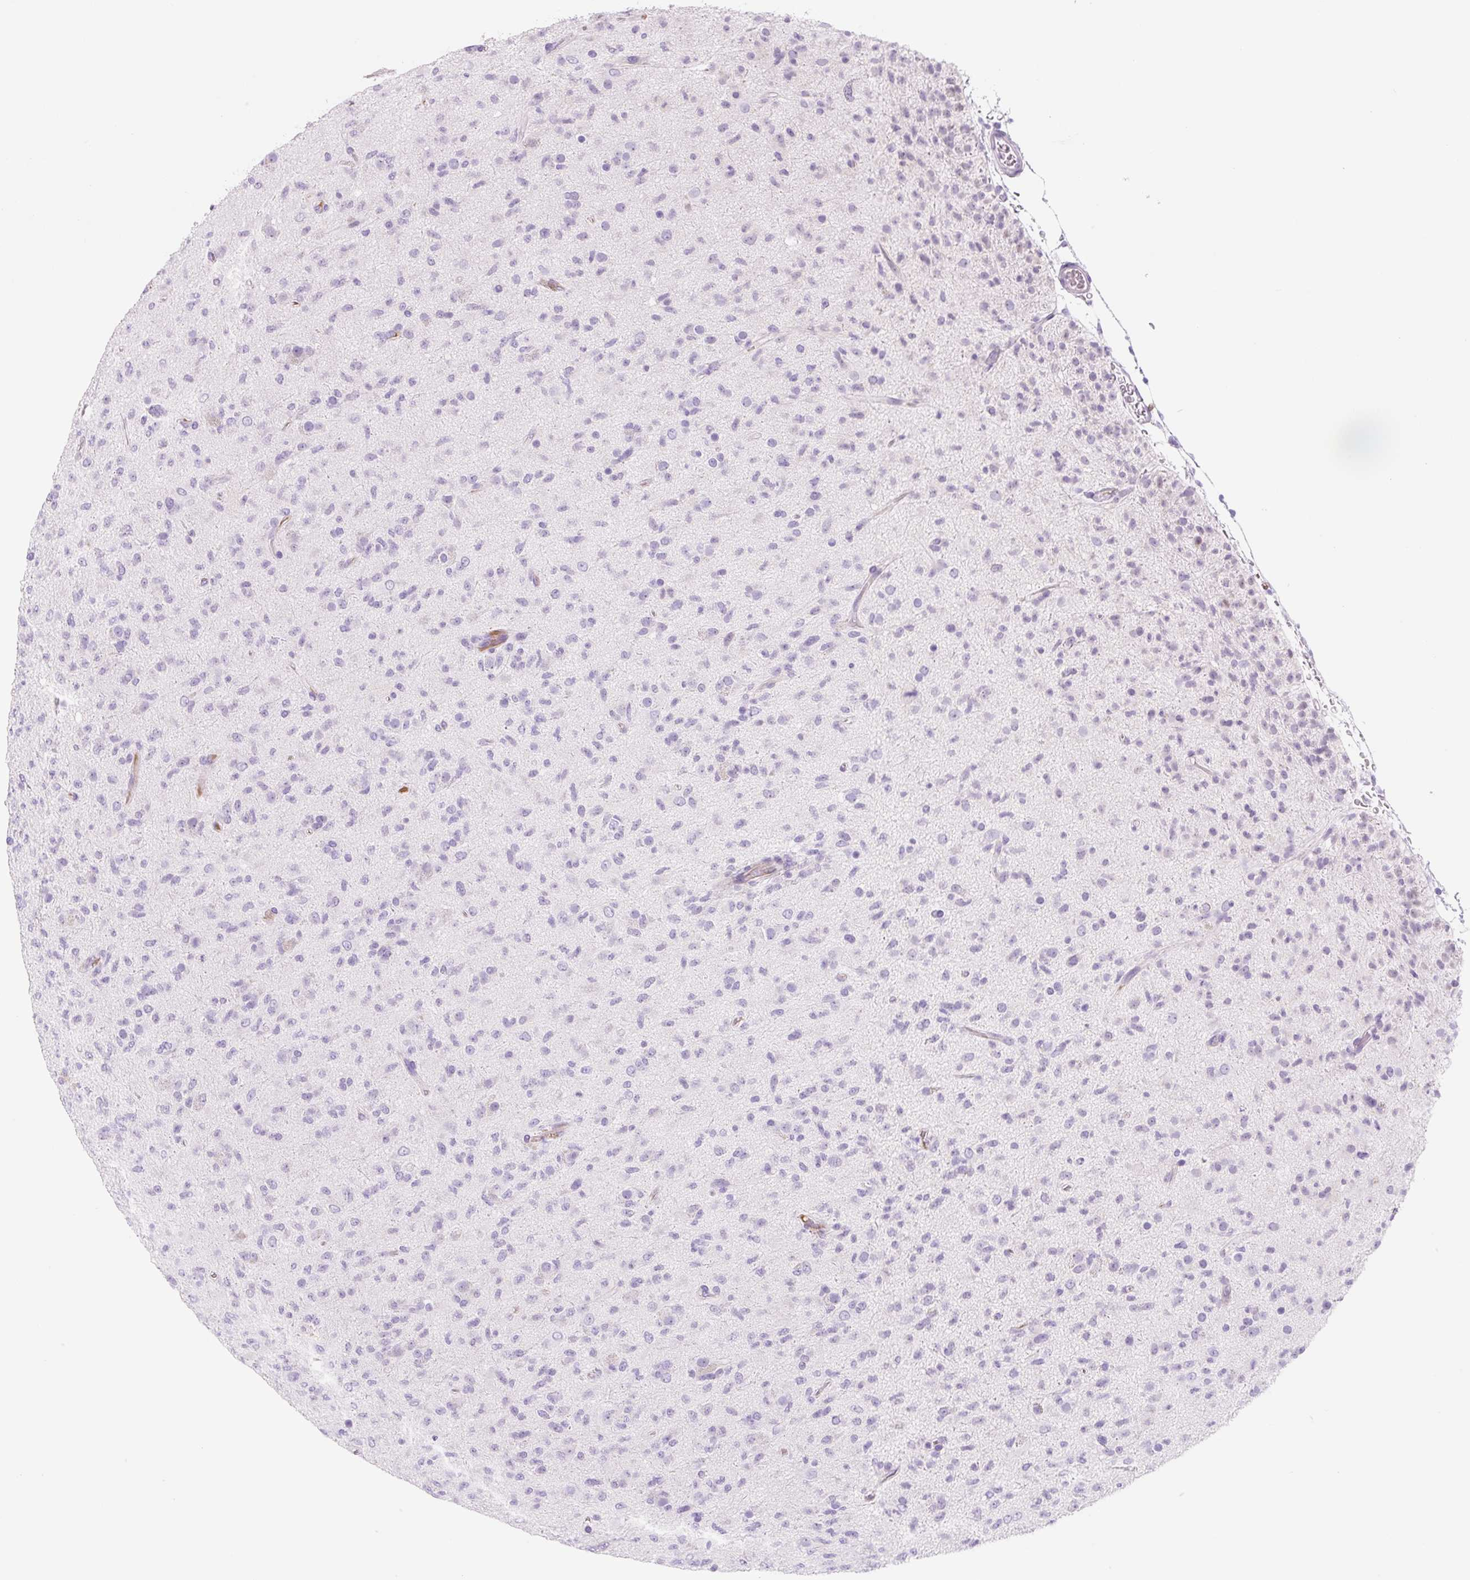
{"staining": {"intensity": "negative", "quantity": "none", "location": "none"}, "tissue": "glioma", "cell_type": "Tumor cells", "image_type": "cancer", "snomed": [{"axis": "morphology", "description": "Glioma, malignant, Low grade"}, {"axis": "topography", "description": "Brain"}], "caption": "Glioma stained for a protein using IHC demonstrates no positivity tumor cells.", "gene": "ZNF121", "patient": {"sex": "male", "age": 65}}